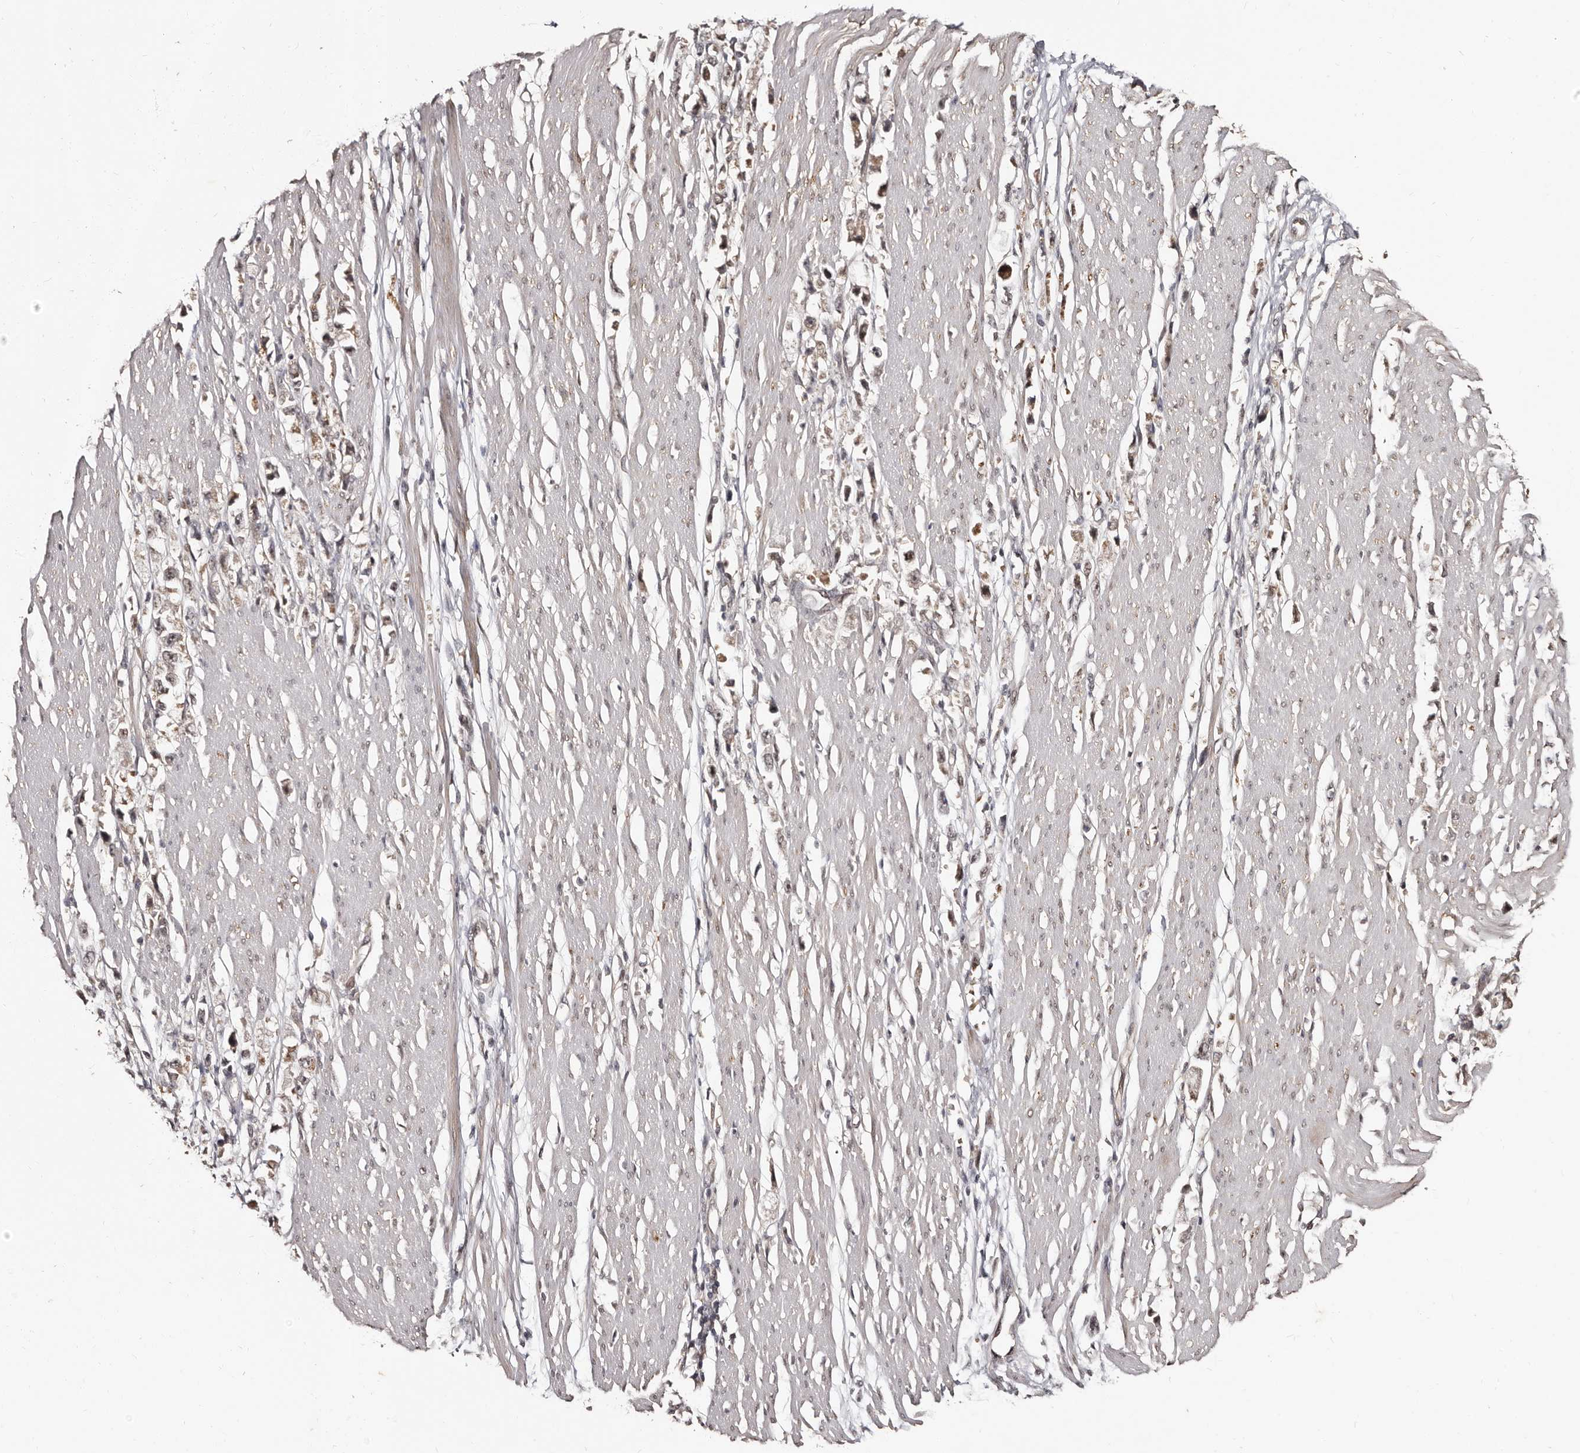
{"staining": {"intensity": "weak", "quantity": "25%-75%", "location": "cytoplasmic/membranous"}, "tissue": "stomach cancer", "cell_type": "Tumor cells", "image_type": "cancer", "snomed": [{"axis": "morphology", "description": "Adenocarcinoma, NOS"}, {"axis": "topography", "description": "Stomach"}], "caption": "Protein staining reveals weak cytoplasmic/membranous staining in about 25%-75% of tumor cells in stomach cancer.", "gene": "TBC1D22B", "patient": {"sex": "female", "age": 59}}